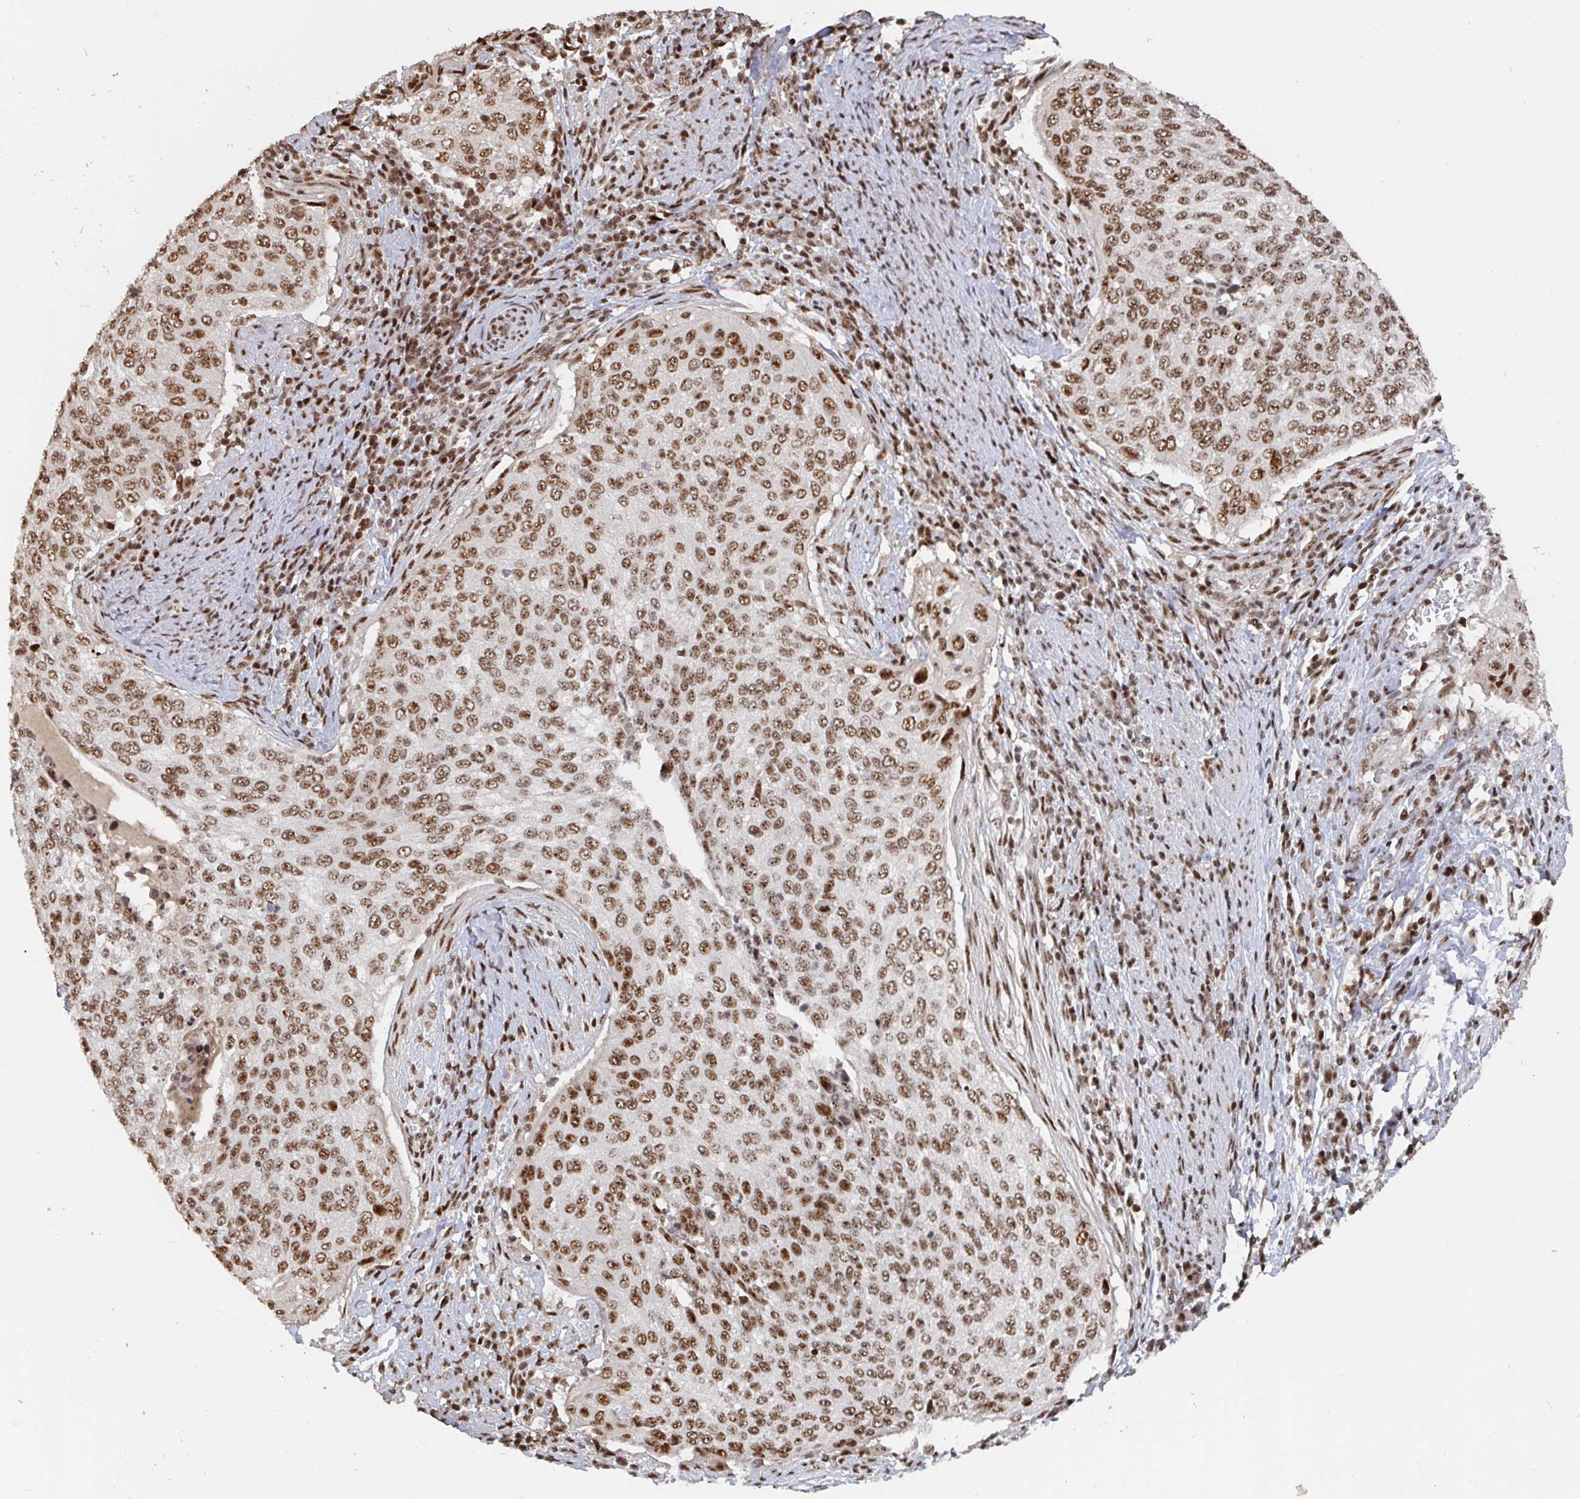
{"staining": {"intensity": "moderate", "quantity": ">75%", "location": "nuclear"}, "tissue": "cervical cancer", "cell_type": "Tumor cells", "image_type": "cancer", "snomed": [{"axis": "morphology", "description": "Squamous cell carcinoma, NOS"}, {"axis": "topography", "description": "Cervix"}], "caption": "DAB (3,3'-diaminobenzidine) immunohistochemical staining of human cervical cancer (squamous cell carcinoma) displays moderate nuclear protein staining in about >75% of tumor cells. Using DAB (brown) and hematoxylin (blue) stains, captured at high magnification using brightfield microscopy.", "gene": "ZDHHC12", "patient": {"sex": "female", "age": 38}}